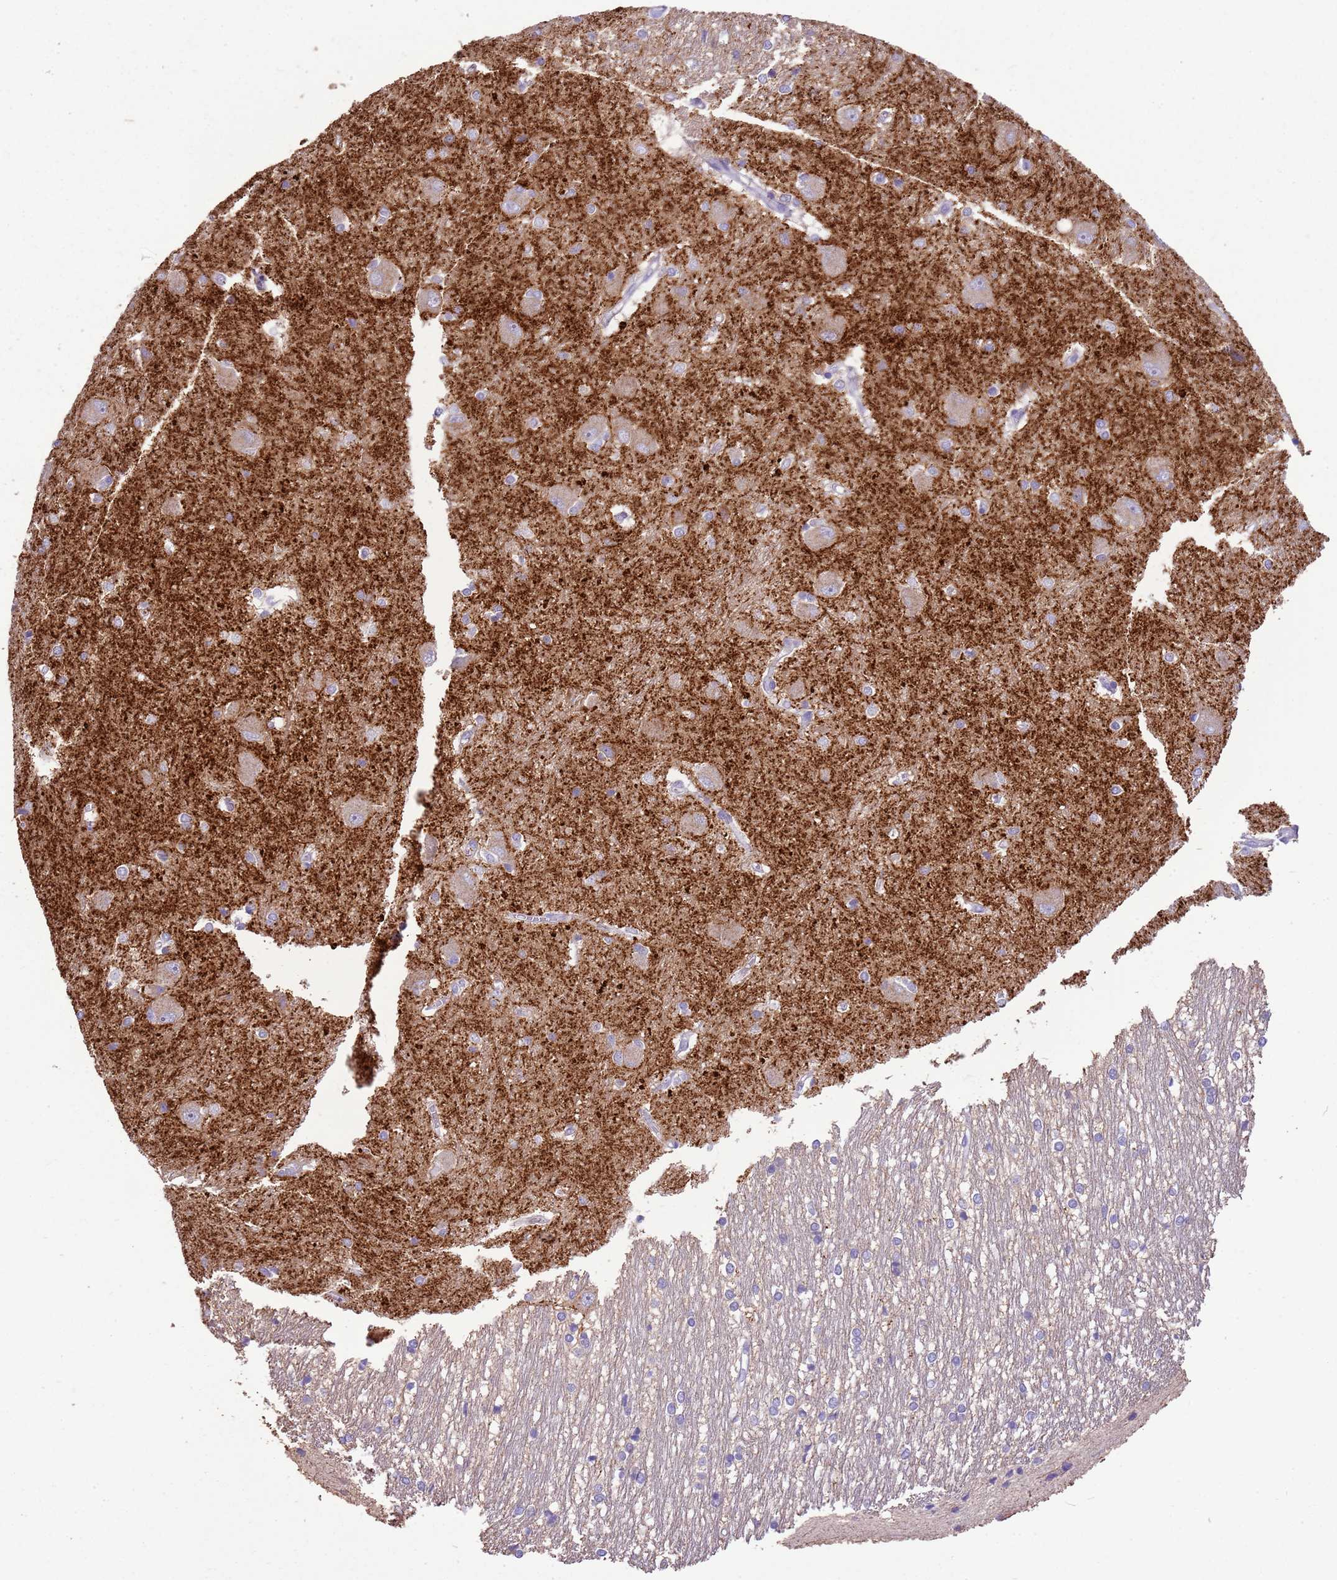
{"staining": {"intensity": "weak", "quantity": "<25%", "location": "cytoplasmic/membranous"}, "tissue": "caudate", "cell_type": "Glial cells", "image_type": "normal", "snomed": [{"axis": "morphology", "description": "Normal tissue, NOS"}, {"axis": "topography", "description": "Lateral ventricle wall"}], "caption": "DAB (3,3'-diaminobenzidine) immunohistochemical staining of normal human caudate exhibits no significant positivity in glial cells.", "gene": "SCAMP5", "patient": {"sex": "male", "age": 37}}